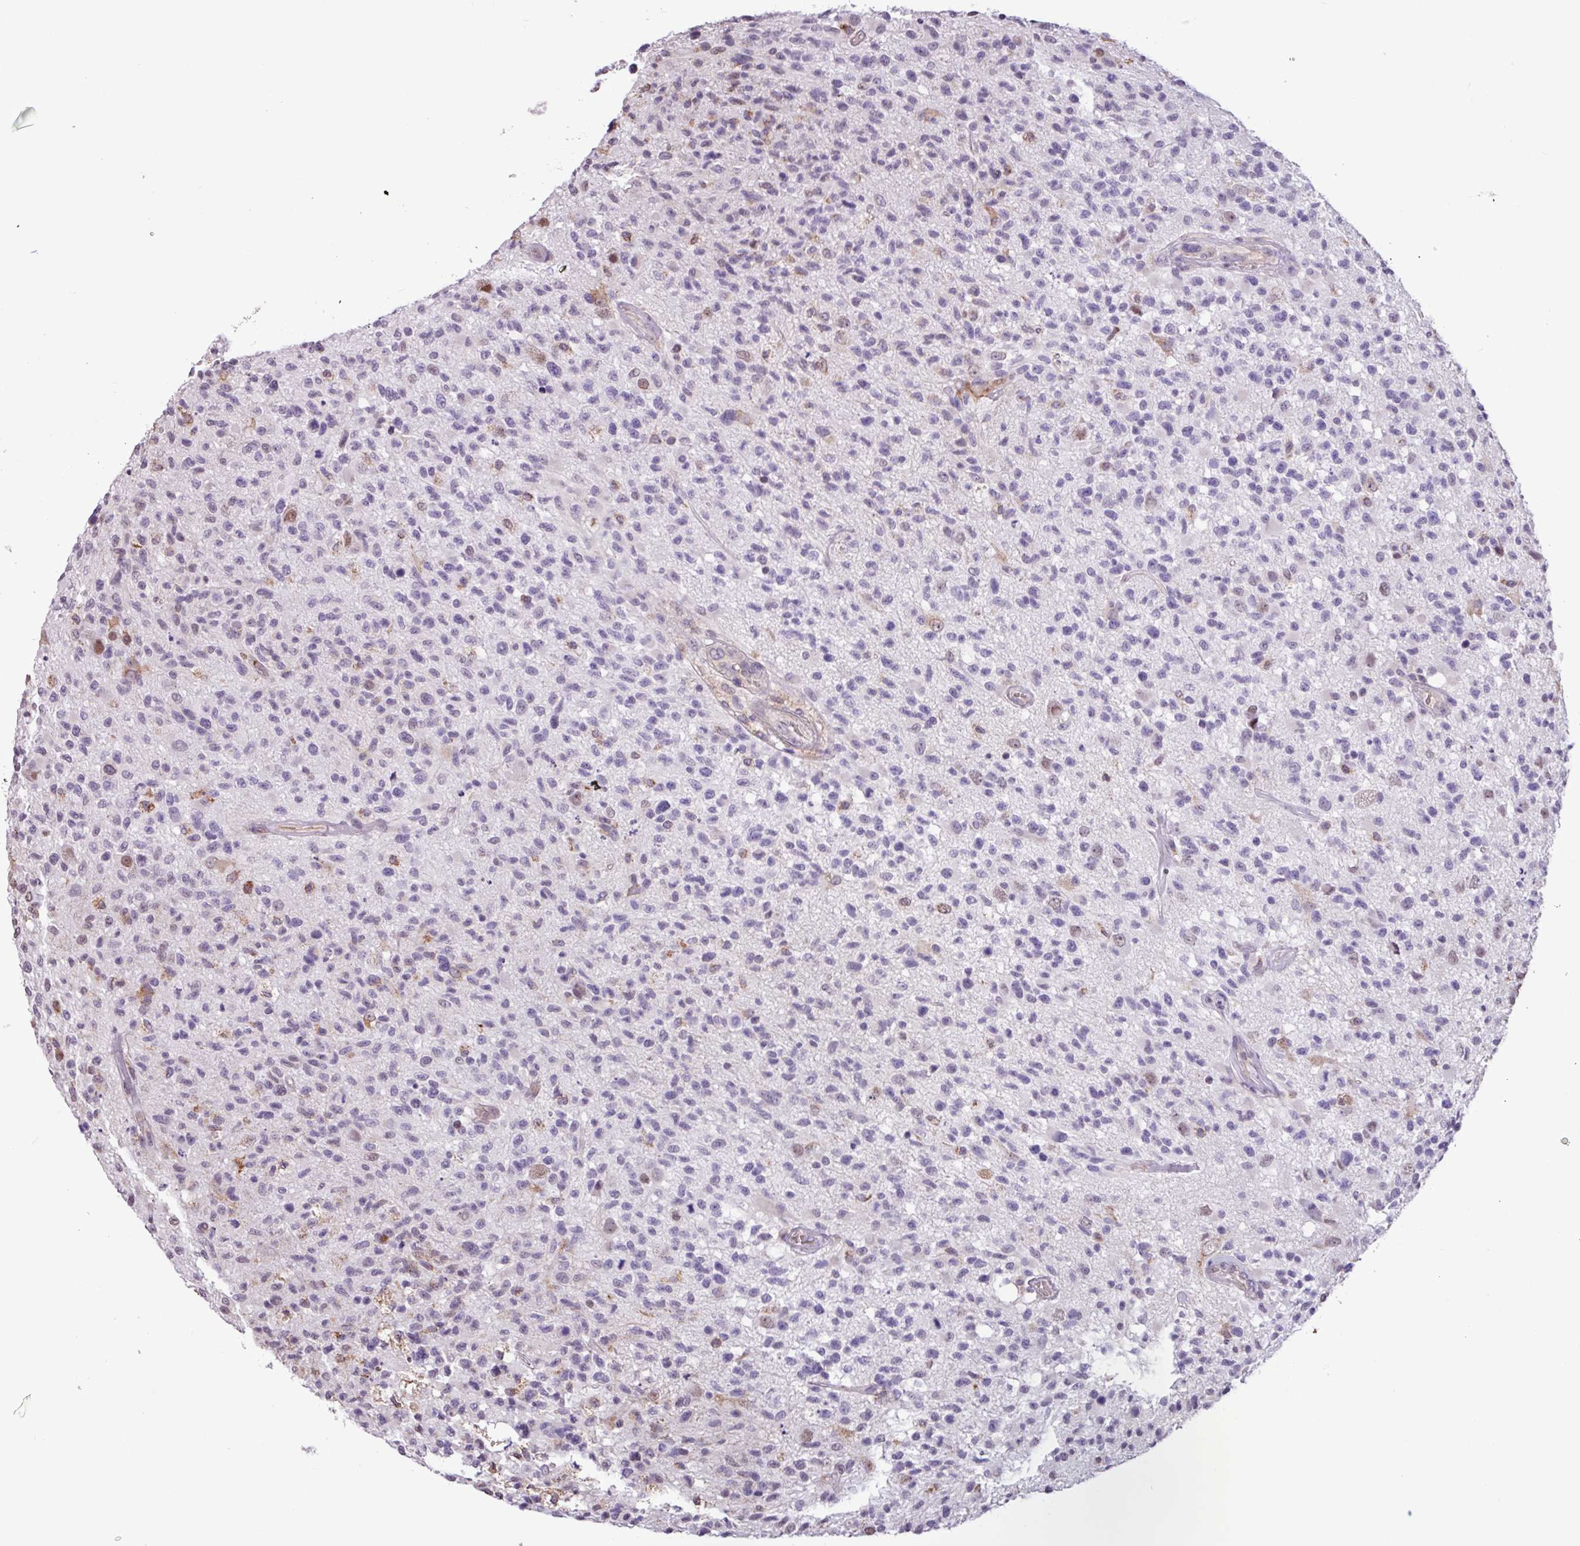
{"staining": {"intensity": "moderate", "quantity": "<25%", "location": "nuclear"}, "tissue": "glioma", "cell_type": "Tumor cells", "image_type": "cancer", "snomed": [{"axis": "morphology", "description": "Glioma, malignant, High grade"}, {"axis": "morphology", "description": "Glioblastoma, NOS"}, {"axis": "topography", "description": "Brain"}], "caption": "Immunohistochemistry micrograph of neoplastic tissue: human malignant high-grade glioma stained using immunohistochemistry displays low levels of moderate protein expression localized specifically in the nuclear of tumor cells, appearing as a nuclear brown color.", "gene": "CHST11", "patient": {"sex": "male", "age": 60}}